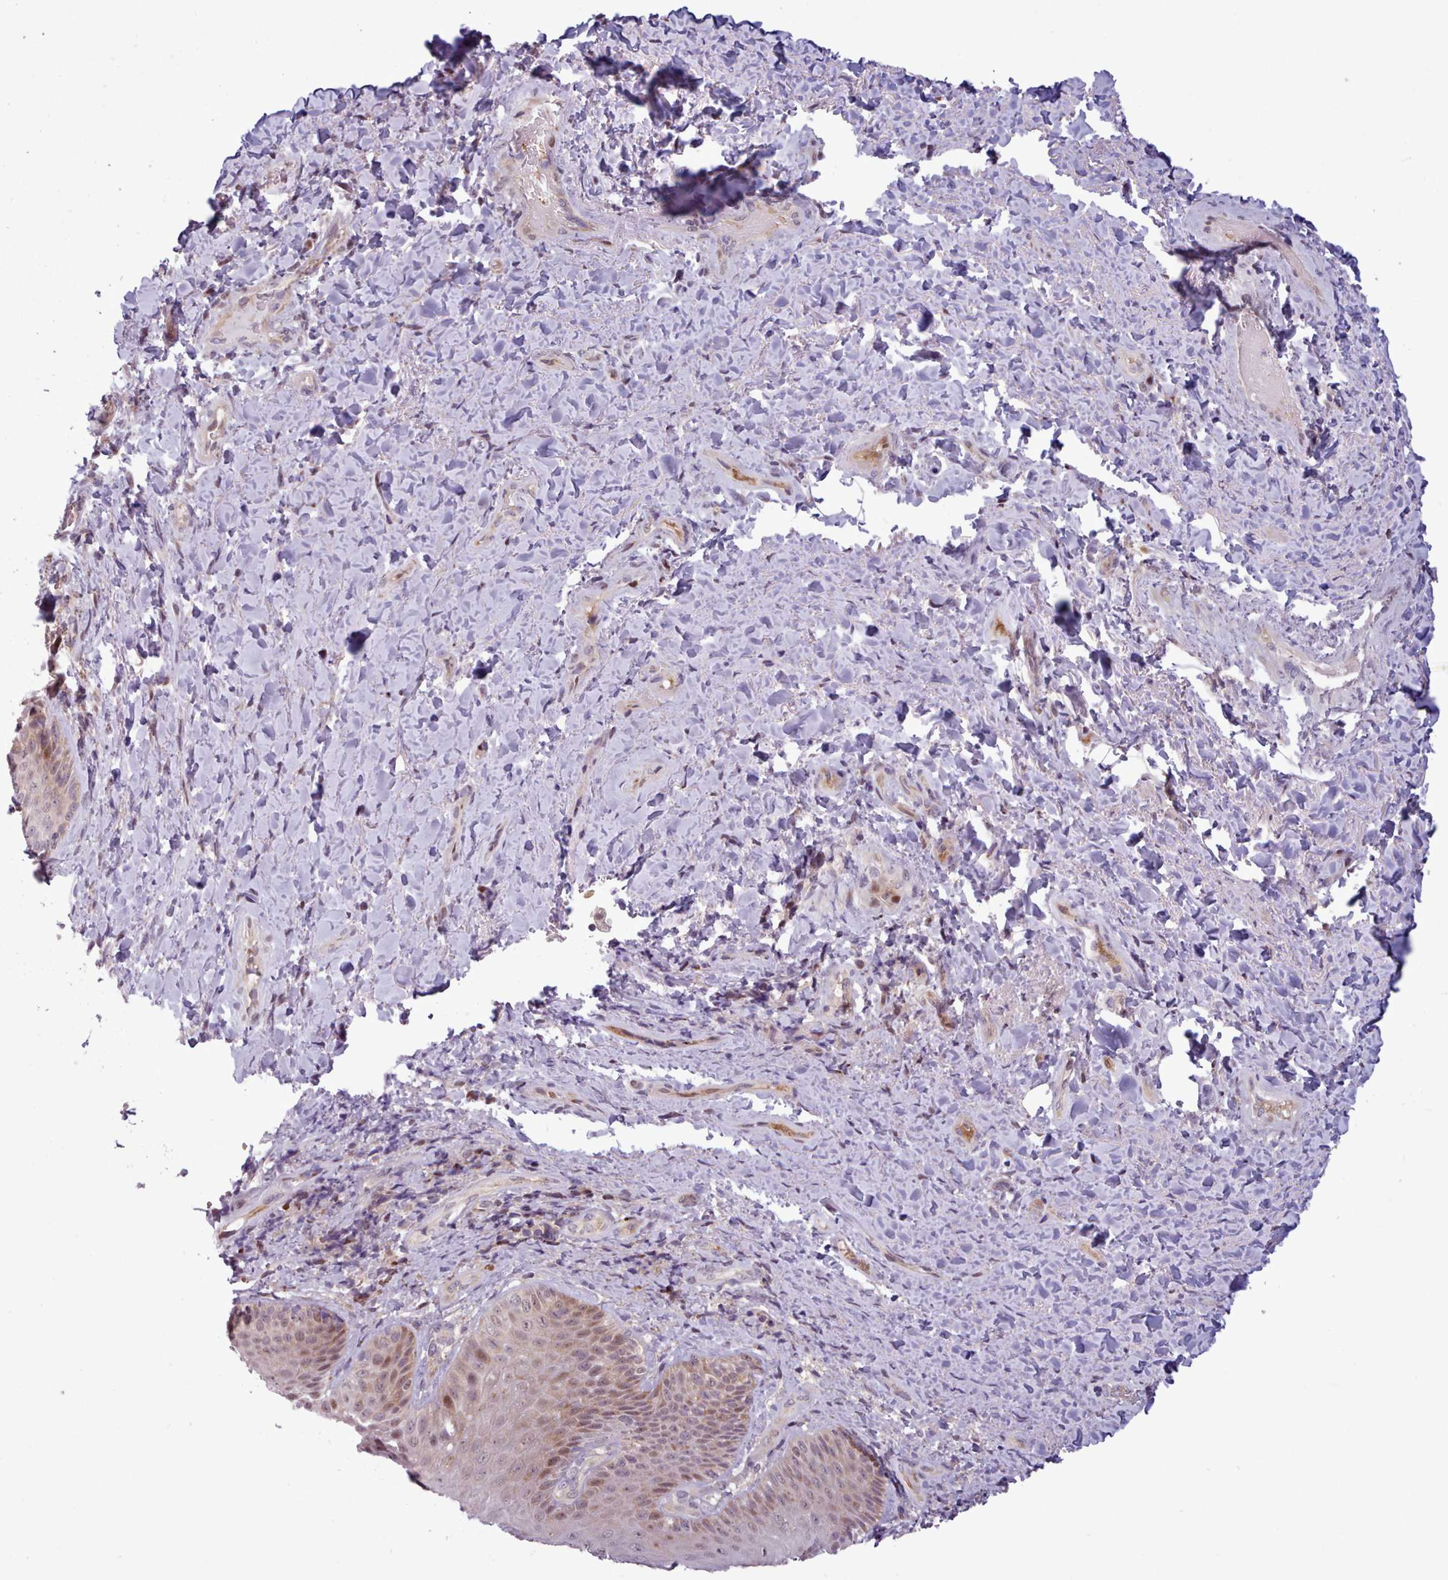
{"staining": {"intensity": "moderate", "quantity": "<25%", "location": "nuclear"}, "tissue": "skin", "cell_type": "Epidermal cells", "image_type": "normal", "snomed": [{"axis": "morphology", "description": "Normal tissue, NOS"}, {"axis": "topography", "description": "Anal"}], "caption": "Skin stained with a brown dye demonstrates moderate nuclear positive expression in approximately <25% of epidermal cells.", "gene": "KBTBD6", "patient": {"sex": "female", "age": 89}}